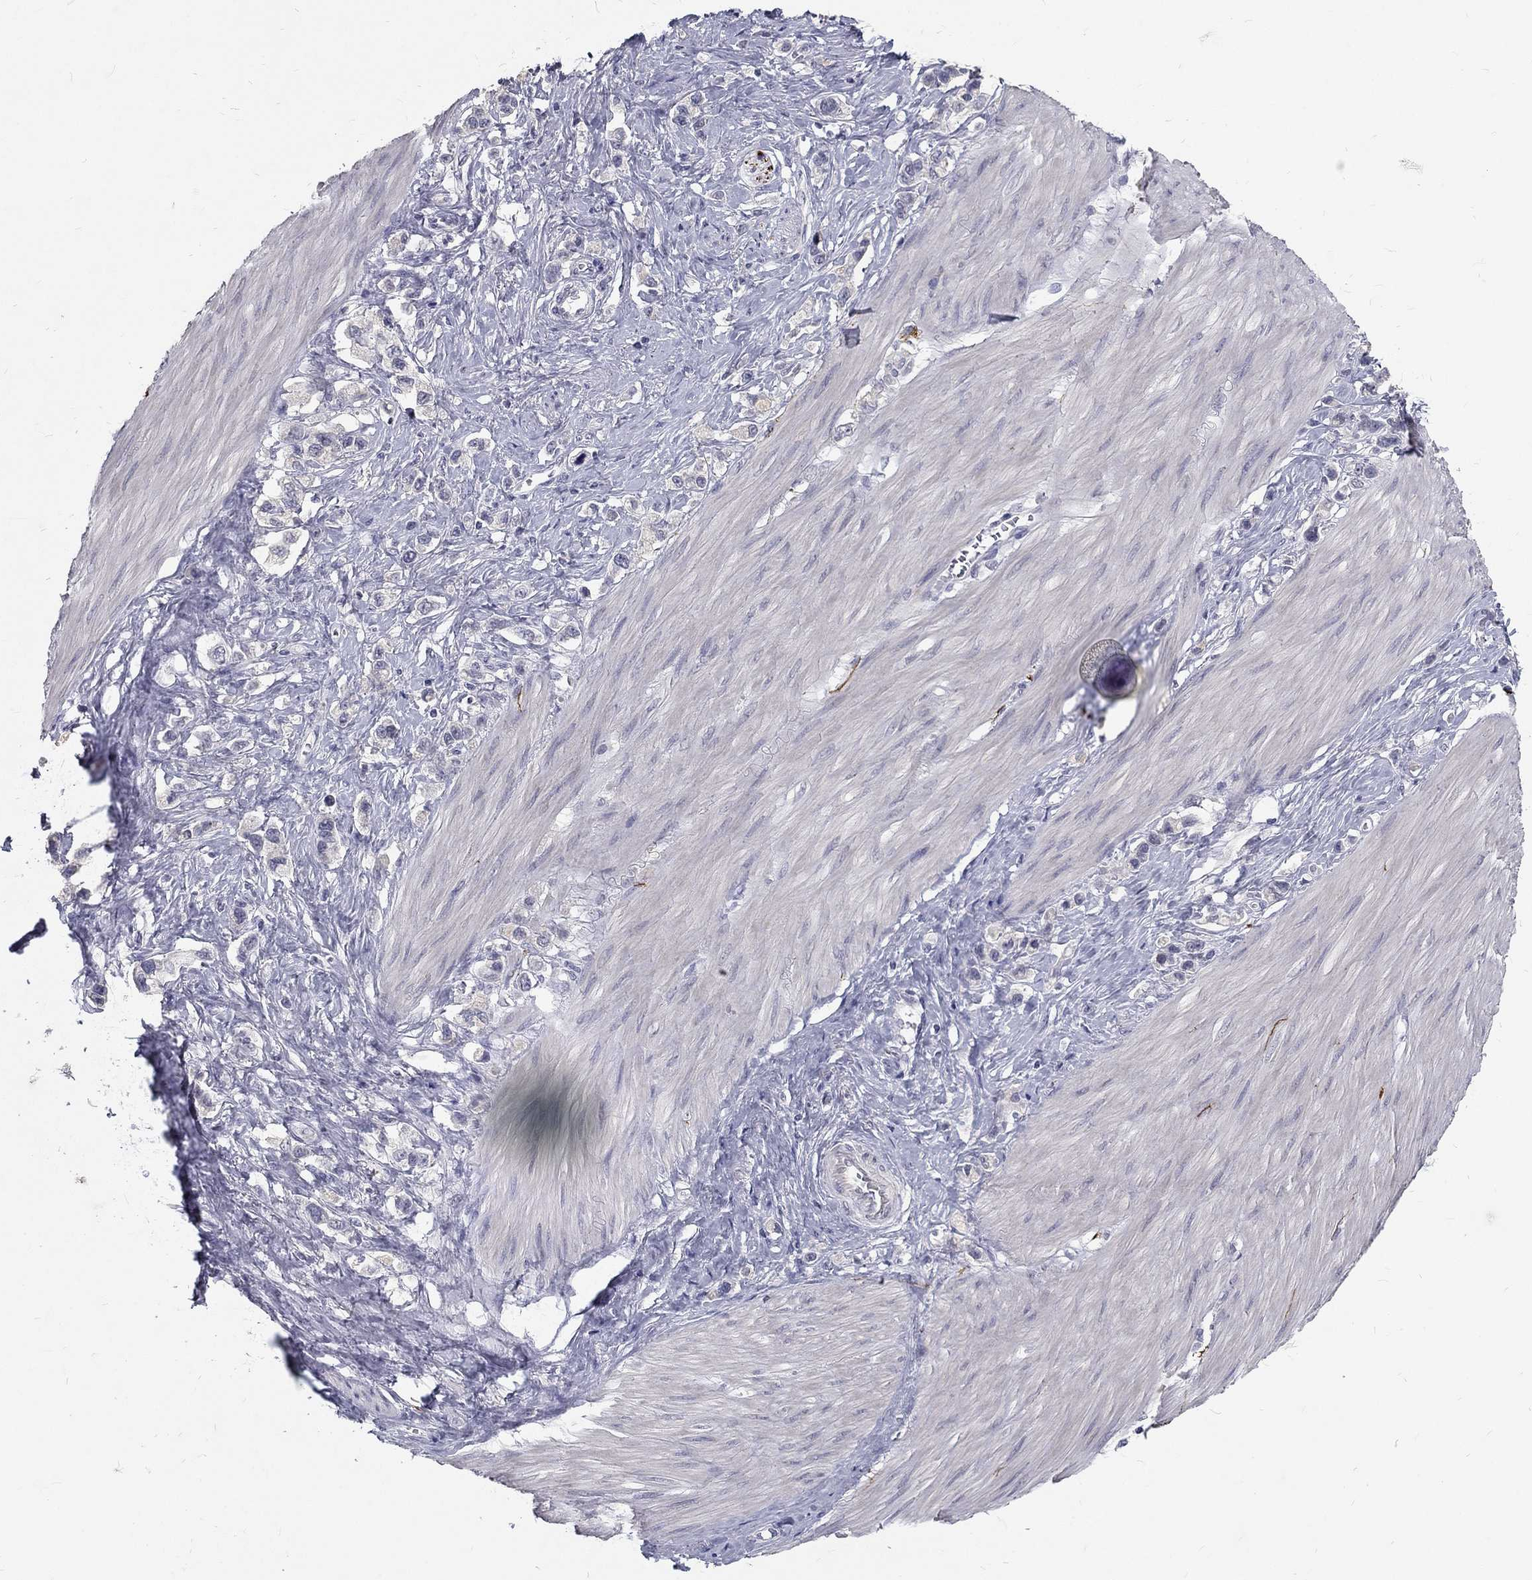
{"staining": {"intensity": "negative", "quantity": "none", "location": "none"}, "tissue": "stomach cancer", "cell_type": "Tumor cells", "image_type": "cancer", "snomed": [{"axis": "morphology", "description": "Normal tissue, NOS"}, {"axis": "morphology", "description": "Adenocarcinoma, NOS"}, {"axis": "morphology", "description": "Adenocarcinoma, High grade"}, {"axis": "topography", "description": "Stomach, upper"}, {"axis": "topography", "description": "Stomach"}], "caption": "Immunohistochemistry (IHC) of high-grade adenocarcinoma (stomach) demonstrates no staining in tumor cells.", "gene": "NOS1", "patient": {"sex": "female", "age": 65}}